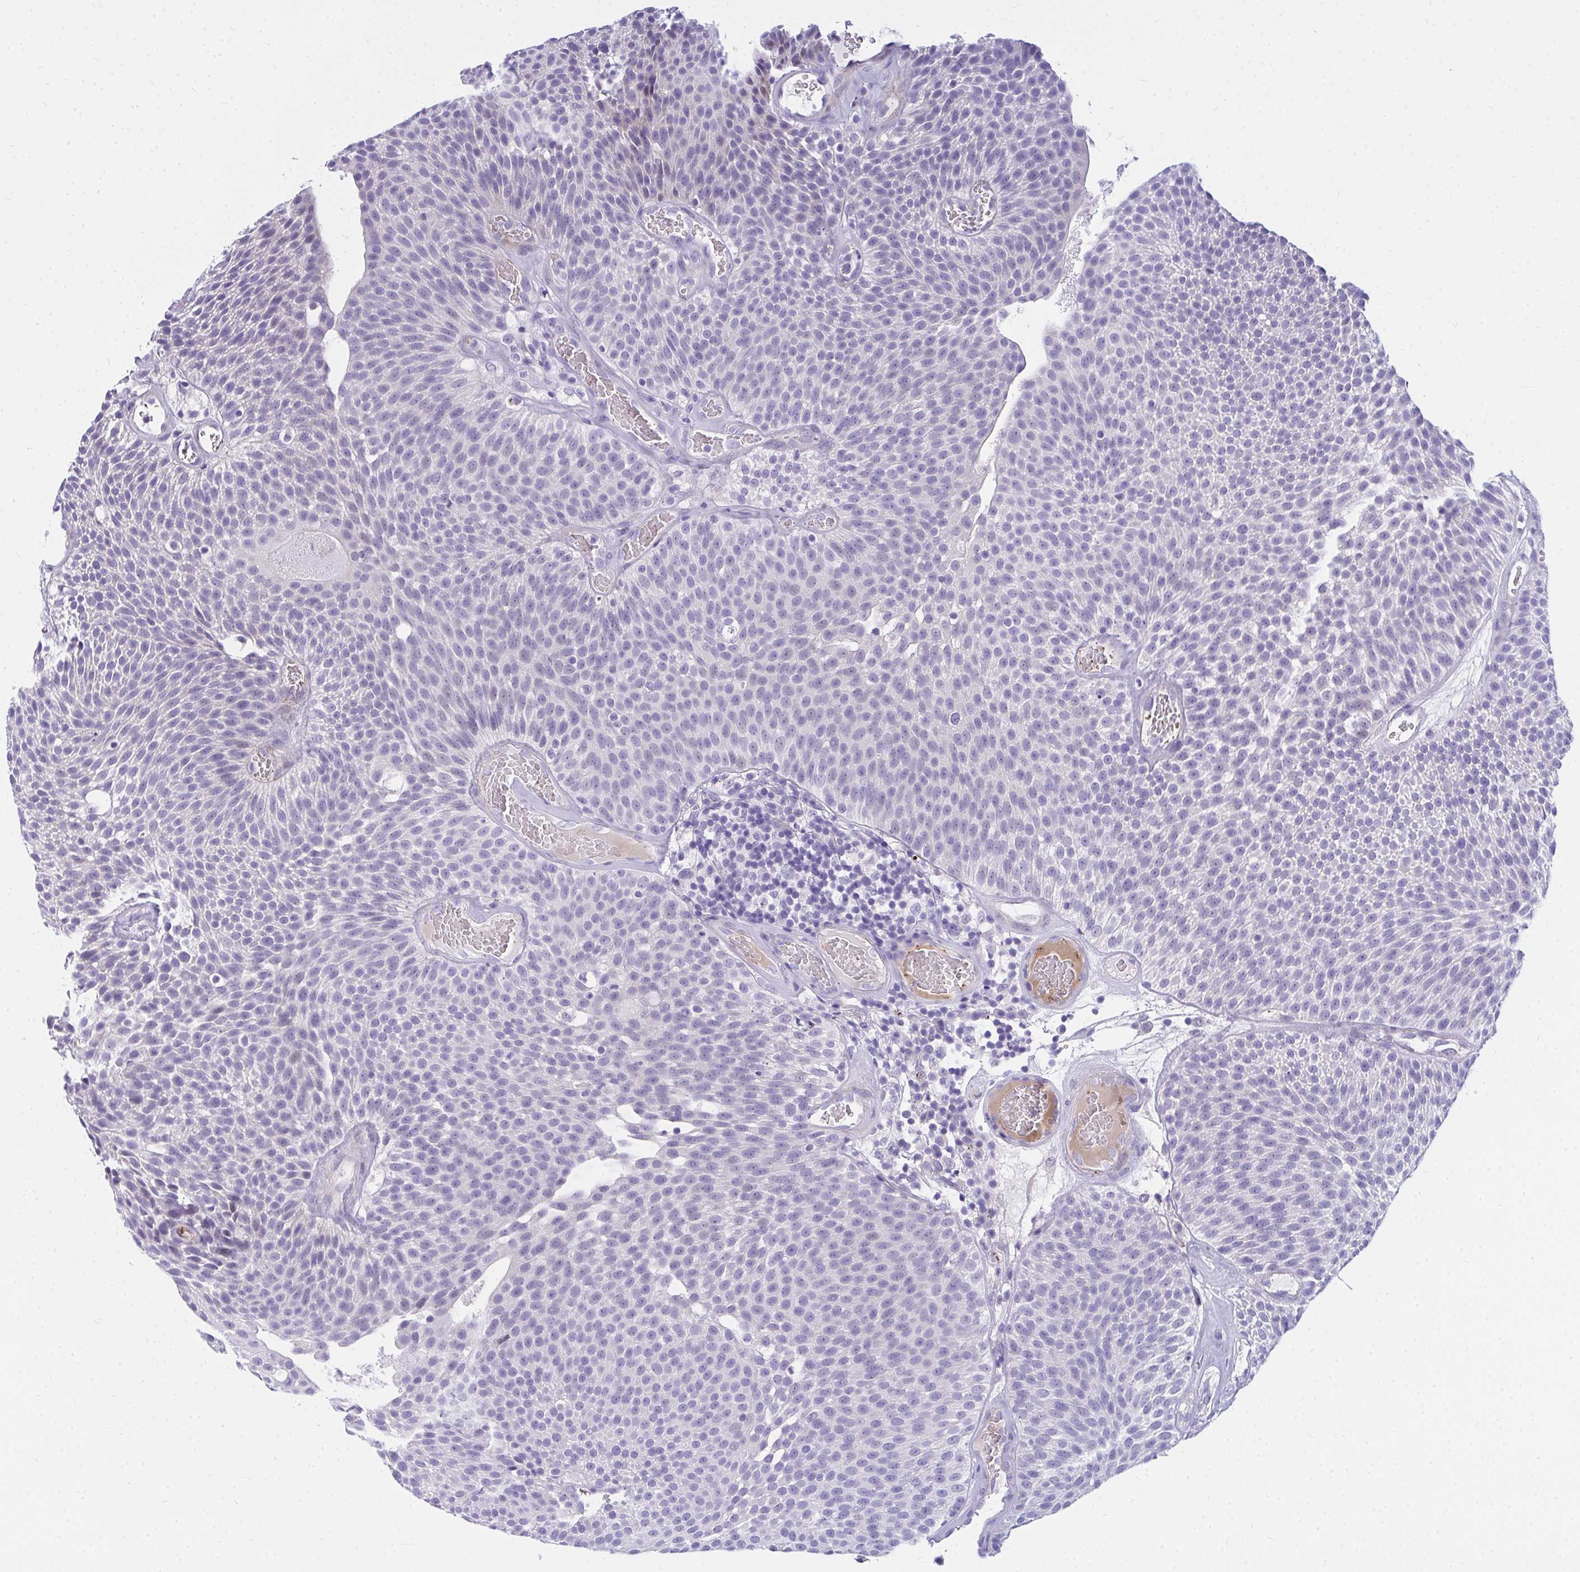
{"staining": {"intensity": "negative", "quantity": "none", "location": "none"}, "tissue": "urothelial cancer", "cell_type": "Tumor cells", "image_type": "cancer", "snomed": [{"axis": "morphology", "description": "Urothelial carcinoma, Low grade"}, {"axis": "topography", "description": "Urinary bladder"}], "caption": "Photomicrograph shows no significant protein staining in tumor cells of urothelial cancer.", "gene": "TSBP1", "patient": {"sex": "female", "age": 79}}